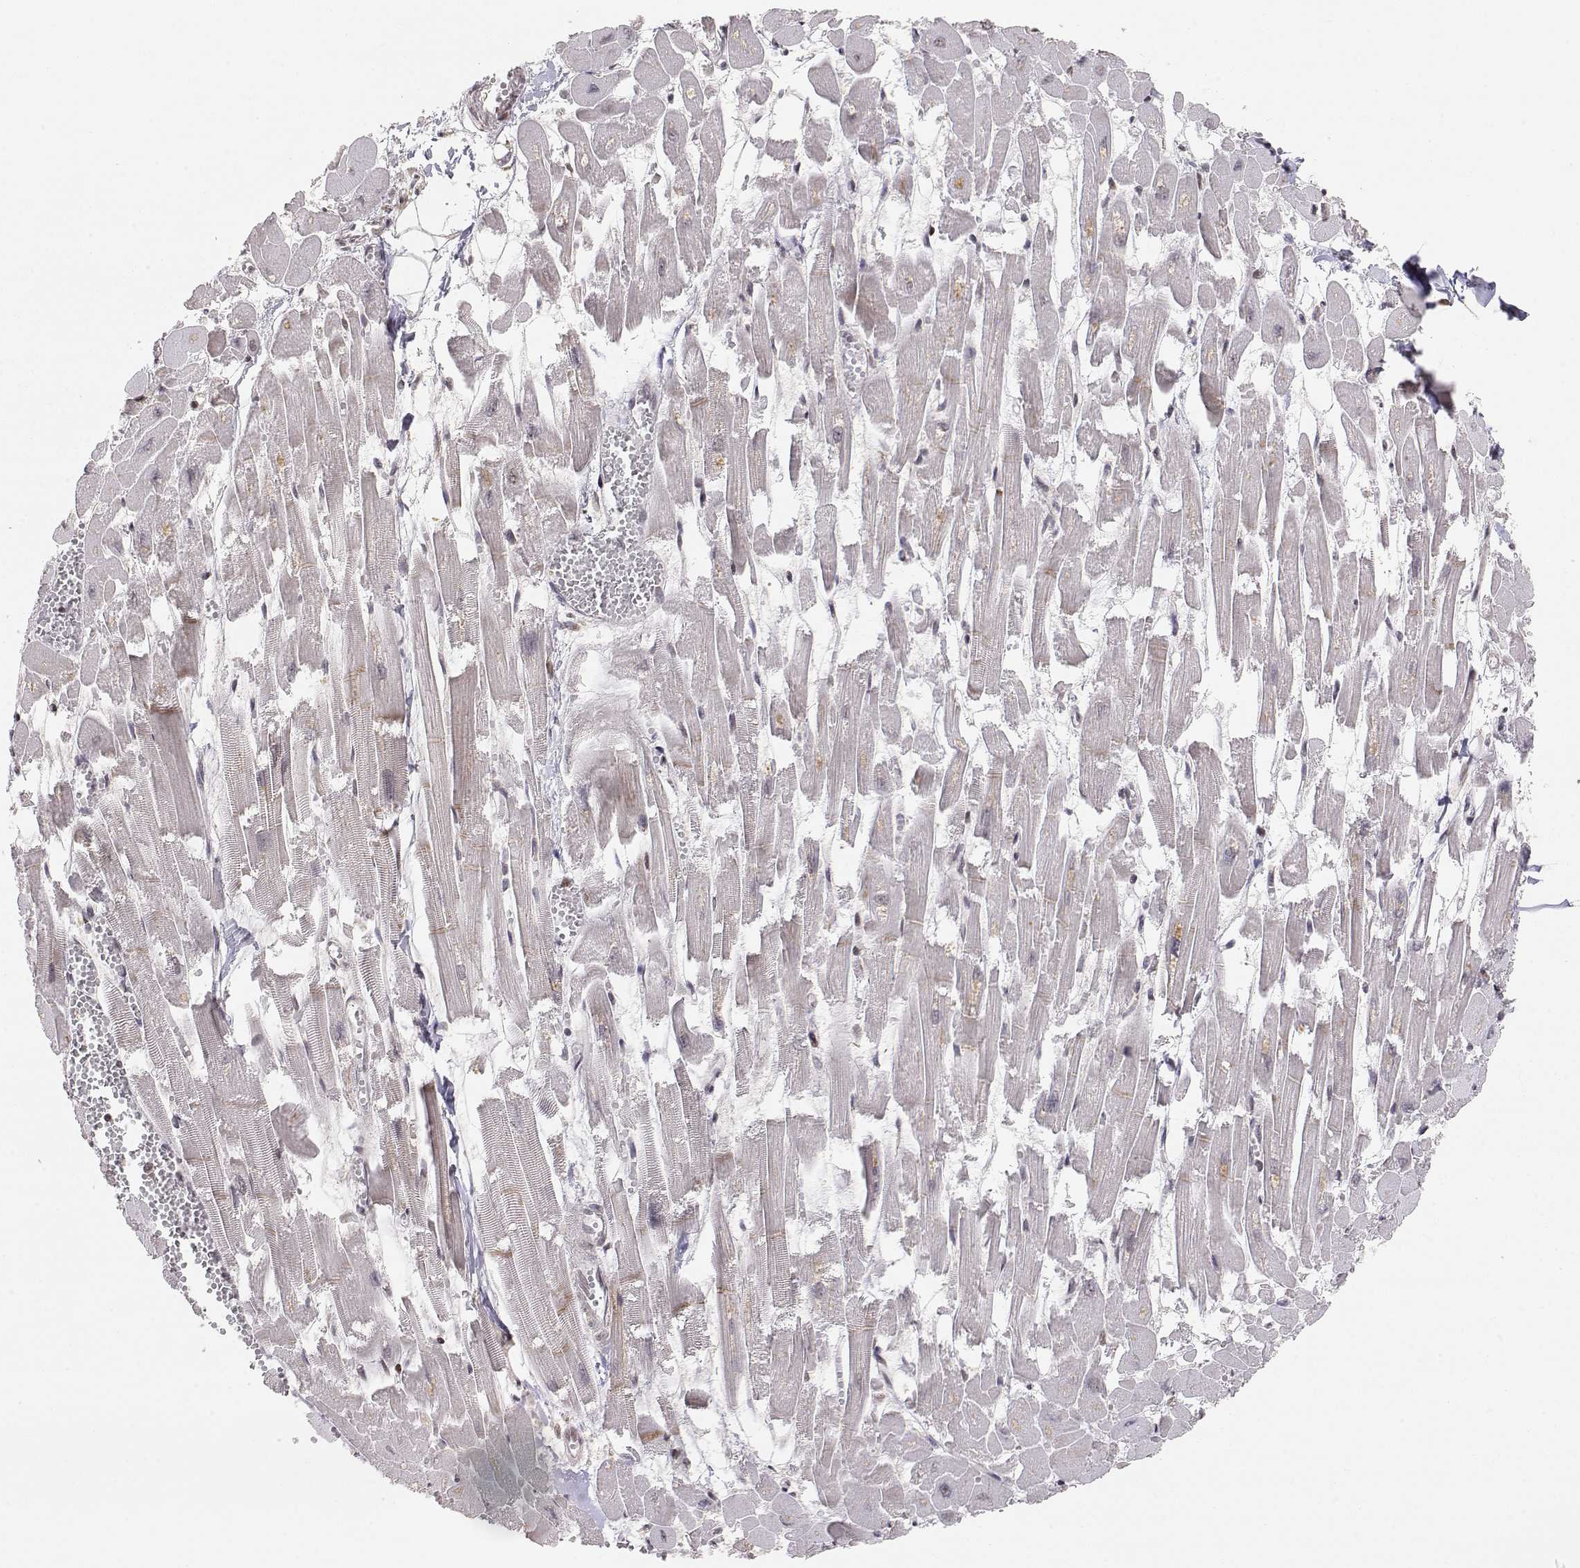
{"staining": {"intensity": "strong", "quantity": "<25%", "location": "nuclear"}, "tissue": "heart muscle", "cell_type": "Cardiomyocytes", "image_type": "normal", "snomed": [{"axis": "morphology", "description": "Normal tissue, NOS"}, {"axis": "topography", "description": "Heart"}], "caption": "Heart muscle stained with a brown dye demonstrates strong nuclear positive expression in approximately <25% of cardiomyocytes.", "gene": "BRCA1", "patient": {"sex": "female", "age": 52}}